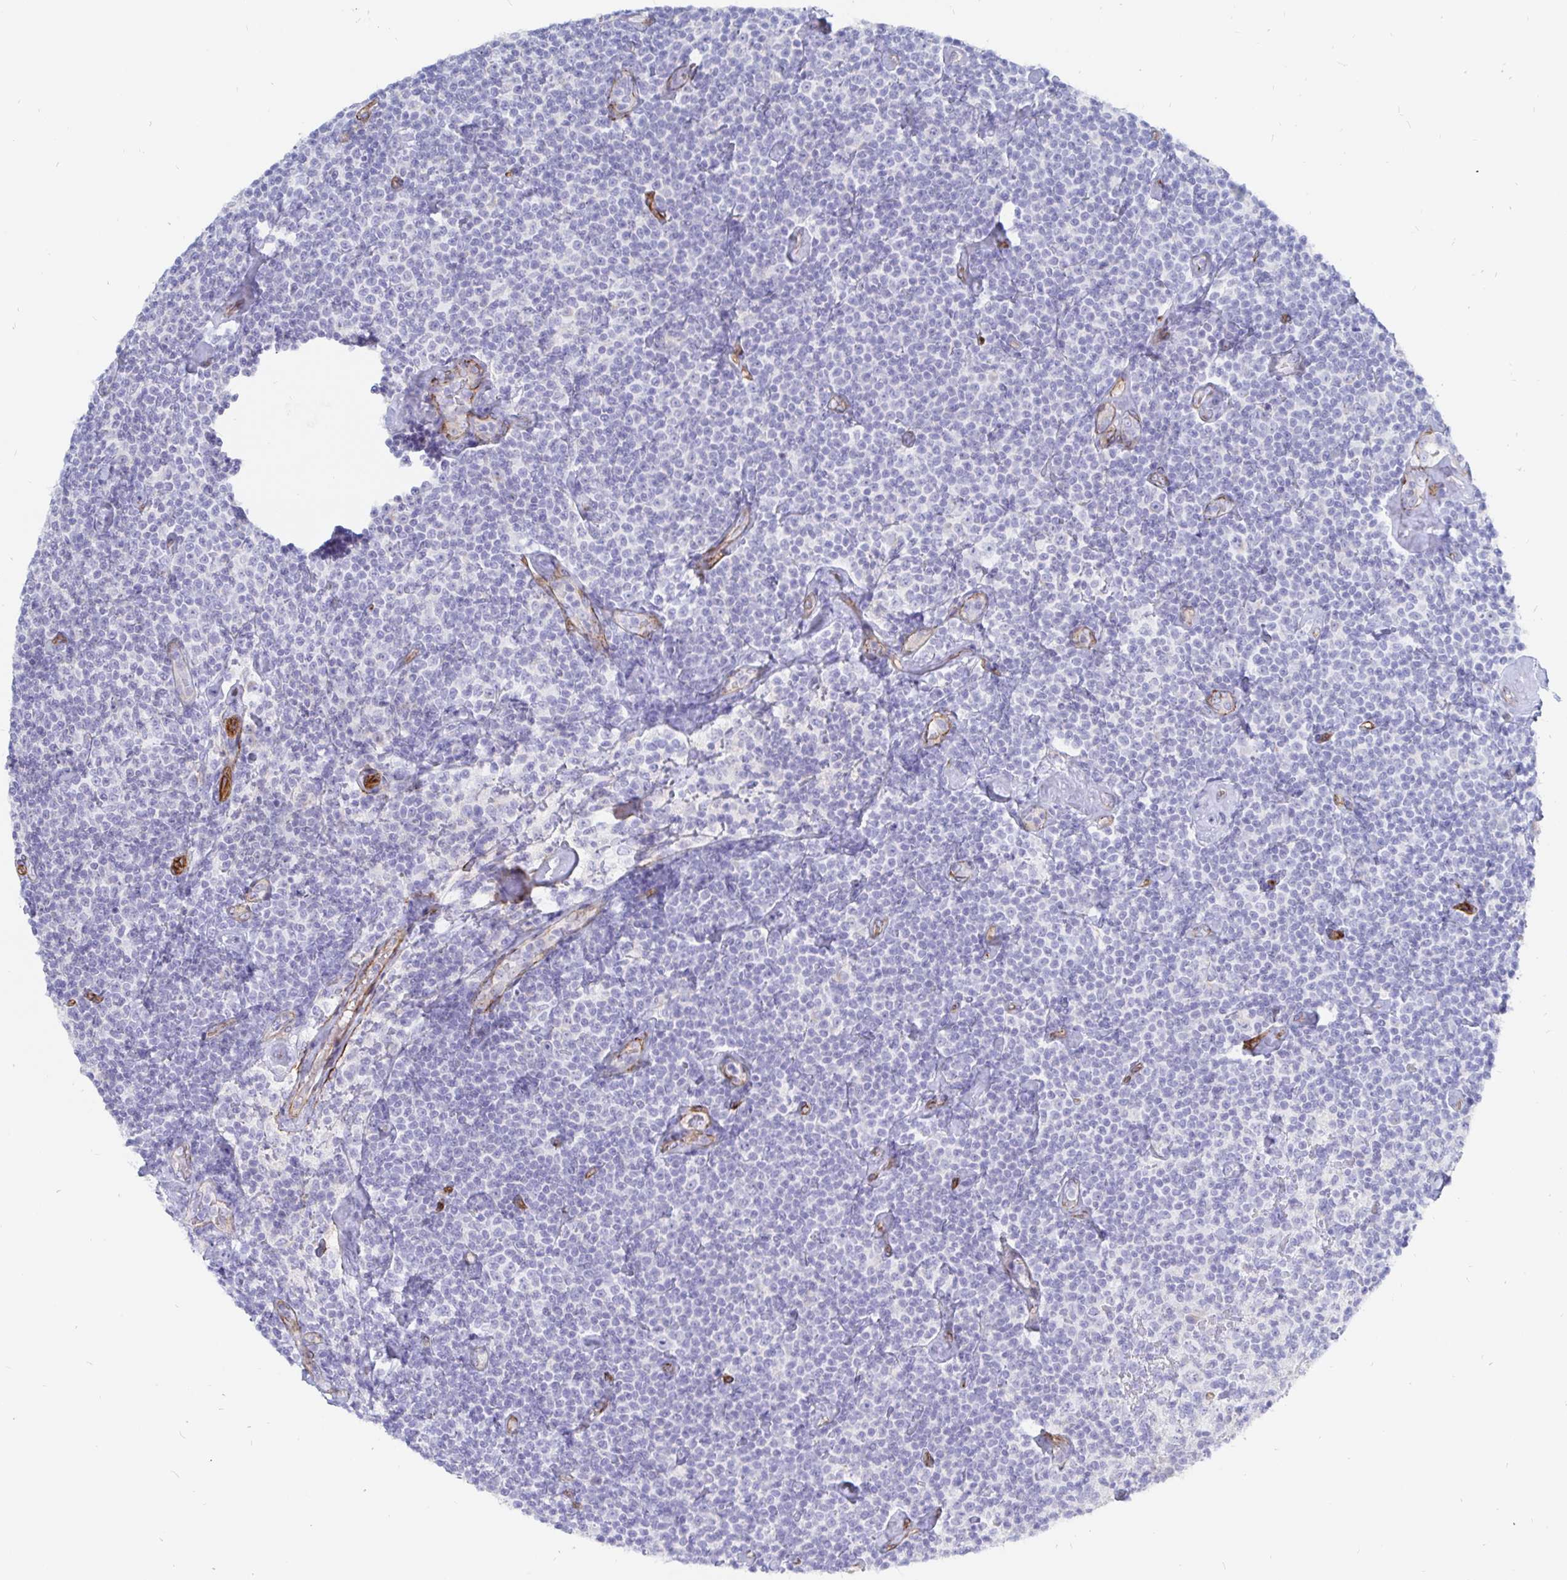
{"staining": {"intensity": "negative", "quantity": "none", "location": "none"}, "tissue": "lymphoma", "cell_type": "Tumor cells", "image_type": "cancer", "snomed": [{"axis": "morphology", "description": "Malignant lymphoma, non-Hodgkin's type, Low grade"}, {"axis": "topography", "description": "Lymph node"}], "caption": "Tumor cells show no significant positivity in low-grade malignant lymphoma, non-Hodgkin's type.", "gene": "COX16", "patient": {"sex": "male", "age": 81}}